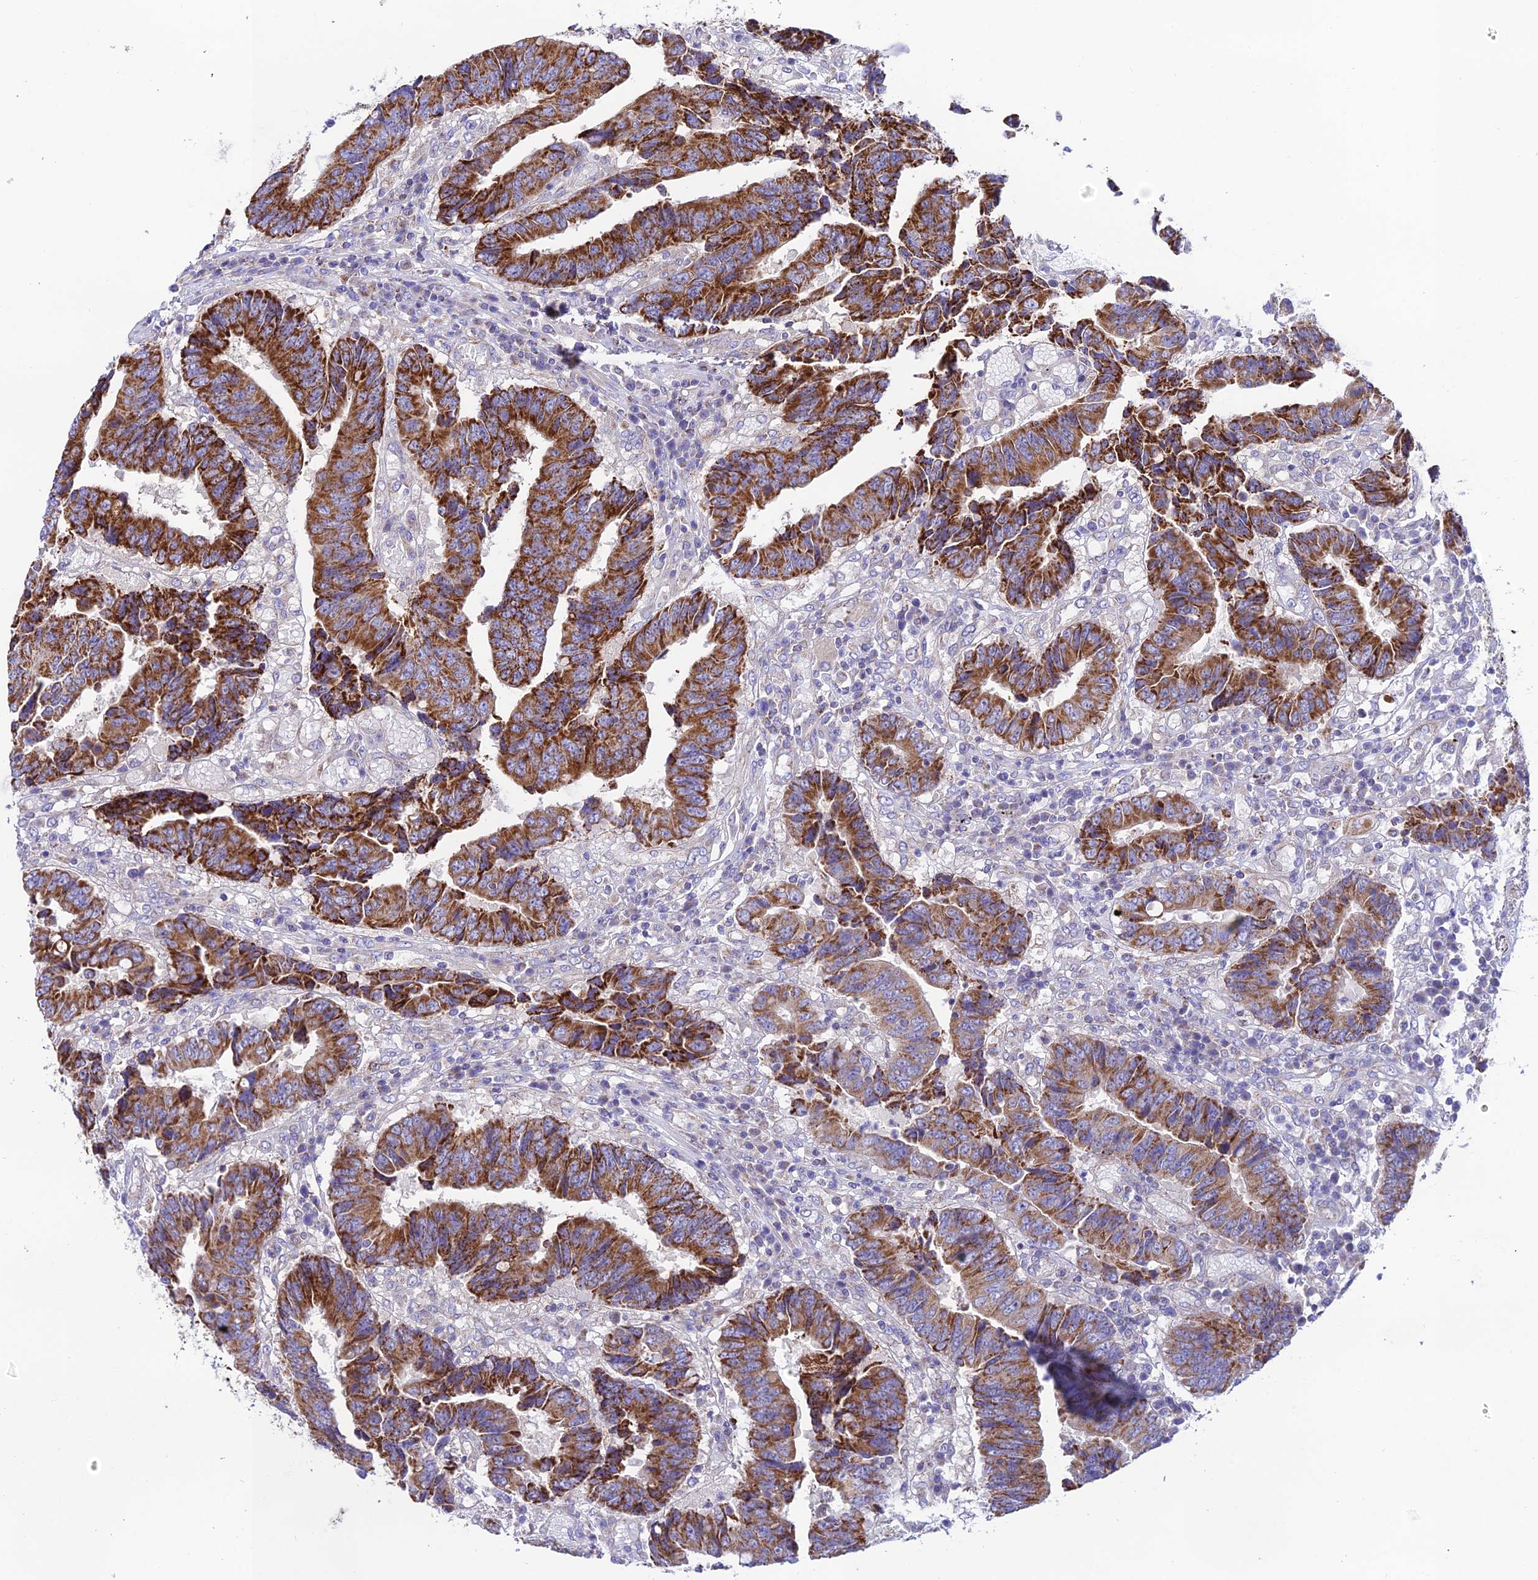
{"staining": {"intensity": "strong", "quantity": ">75%", "location": "cytoplasmic/membranous"}, "tissue": "colorectal cancer", "cell_type": "Tumor cells", "image_type": "cancer", "snomed": [{"axis": "morphology", "description": "Adenocarcinoma, NOS"}, {"axis": "topography", "description": "Rectum"}], "caption": "Colorectal cancer (adenocarcinoma) tissue displays strong cytoplasmic/membranous positivity in about >75% of tumor cells, visualized by immunohistochemistry.", "gene": "HSDL2", "patient": {"sex": "male", "age": 84}}